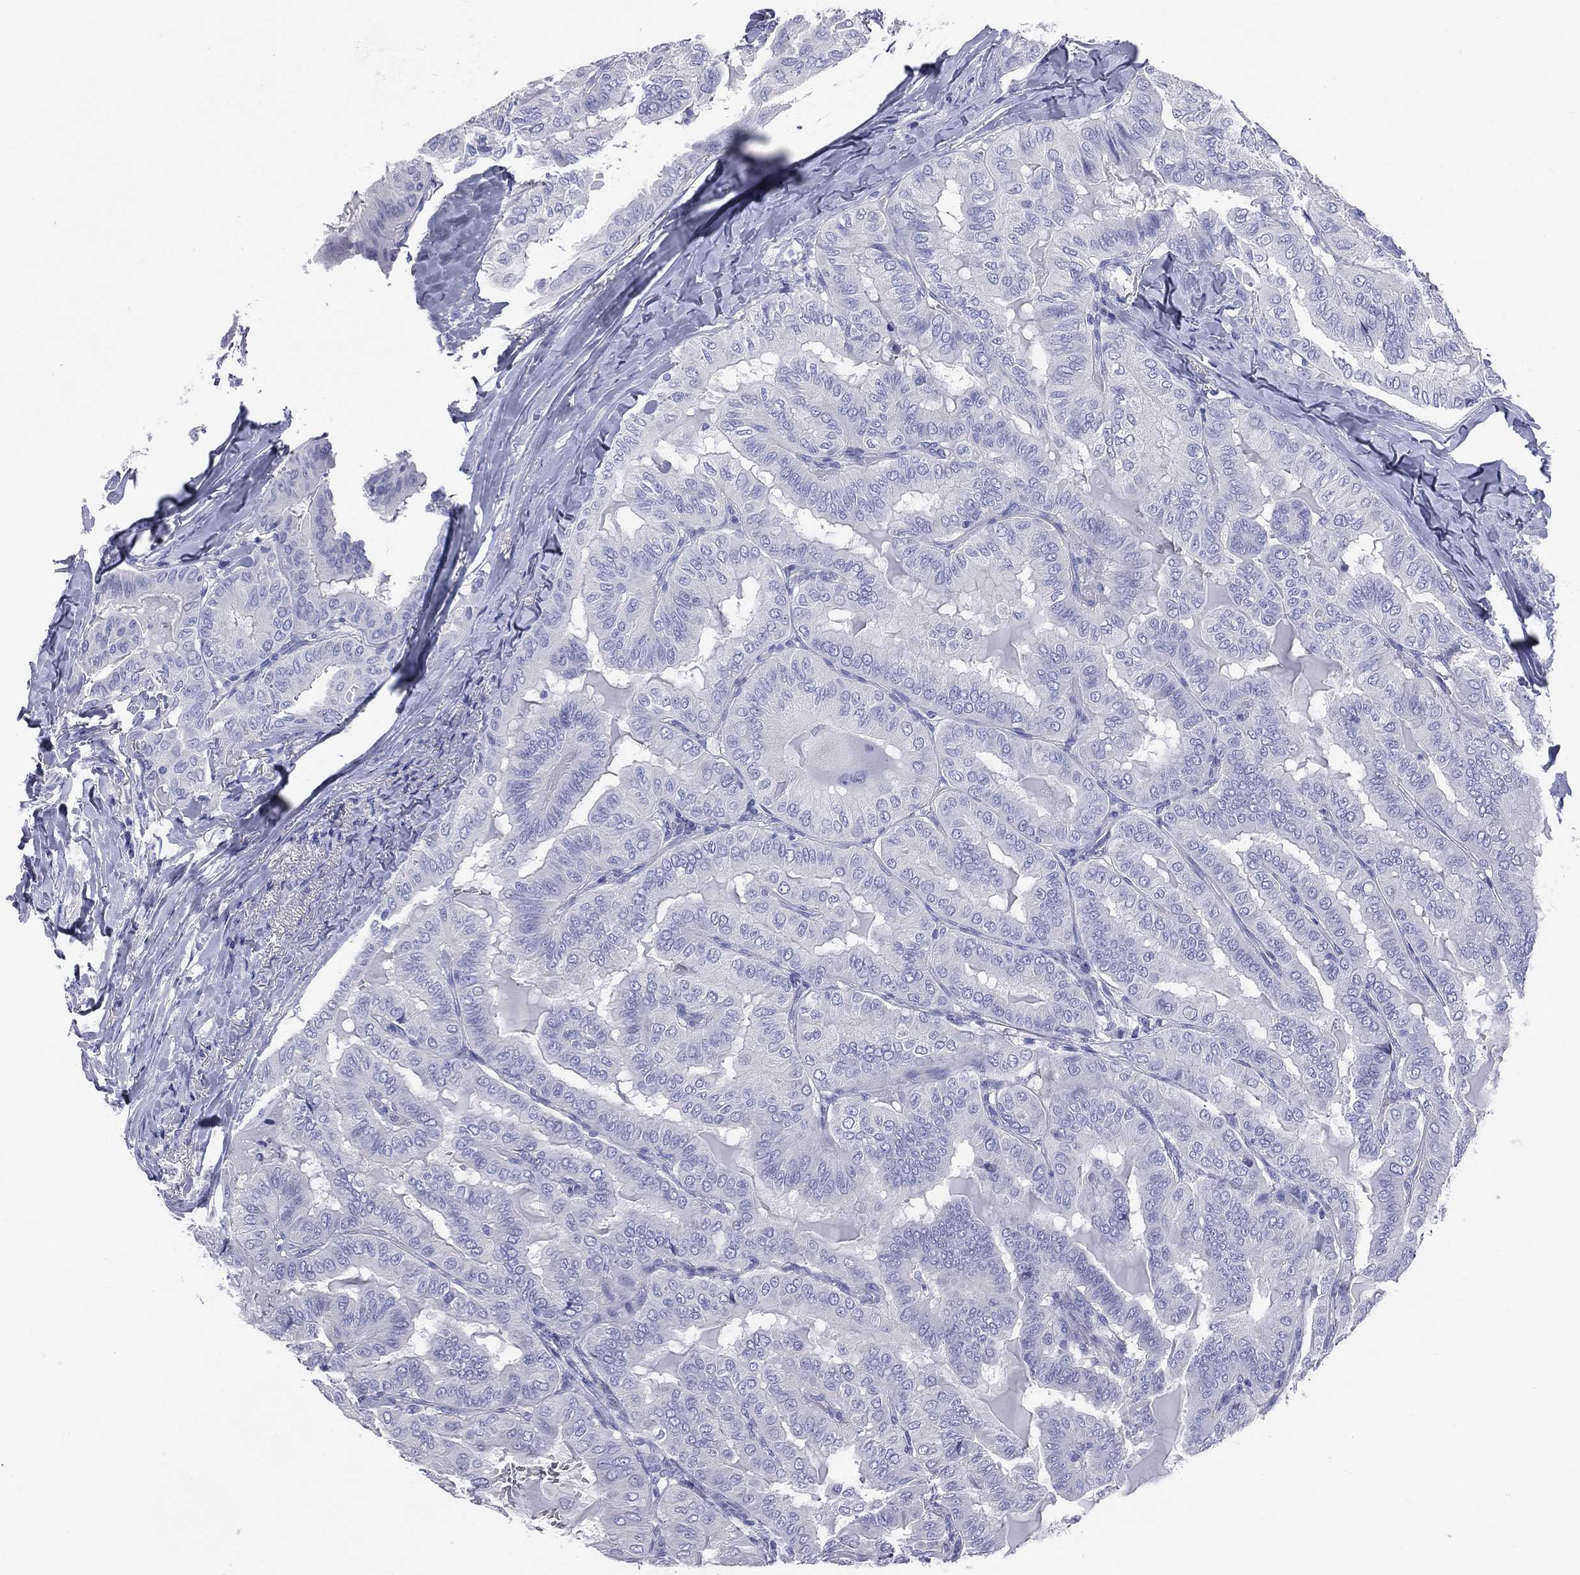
{"staining": {"intensity": "negative", "quantity": "none", "location": "none"}, "tissue": "thyroid cancer", "cell_type": "Tumor cells", "image_type": "cancer", "snomed": [{"axis": "morphology", "description": "Papillary adenocarcinoma, NOS"}, {"axis": "topography", "description": "Thyroid gland"}], "caption": "Immunohistochemistry photomicrograph of neoplastic tissue: thyroid cancer stained with DAB displays no significant protein positivity in tumor cells.", "gene": "MLN", "patient": {"sex": "female", "age": 68}}